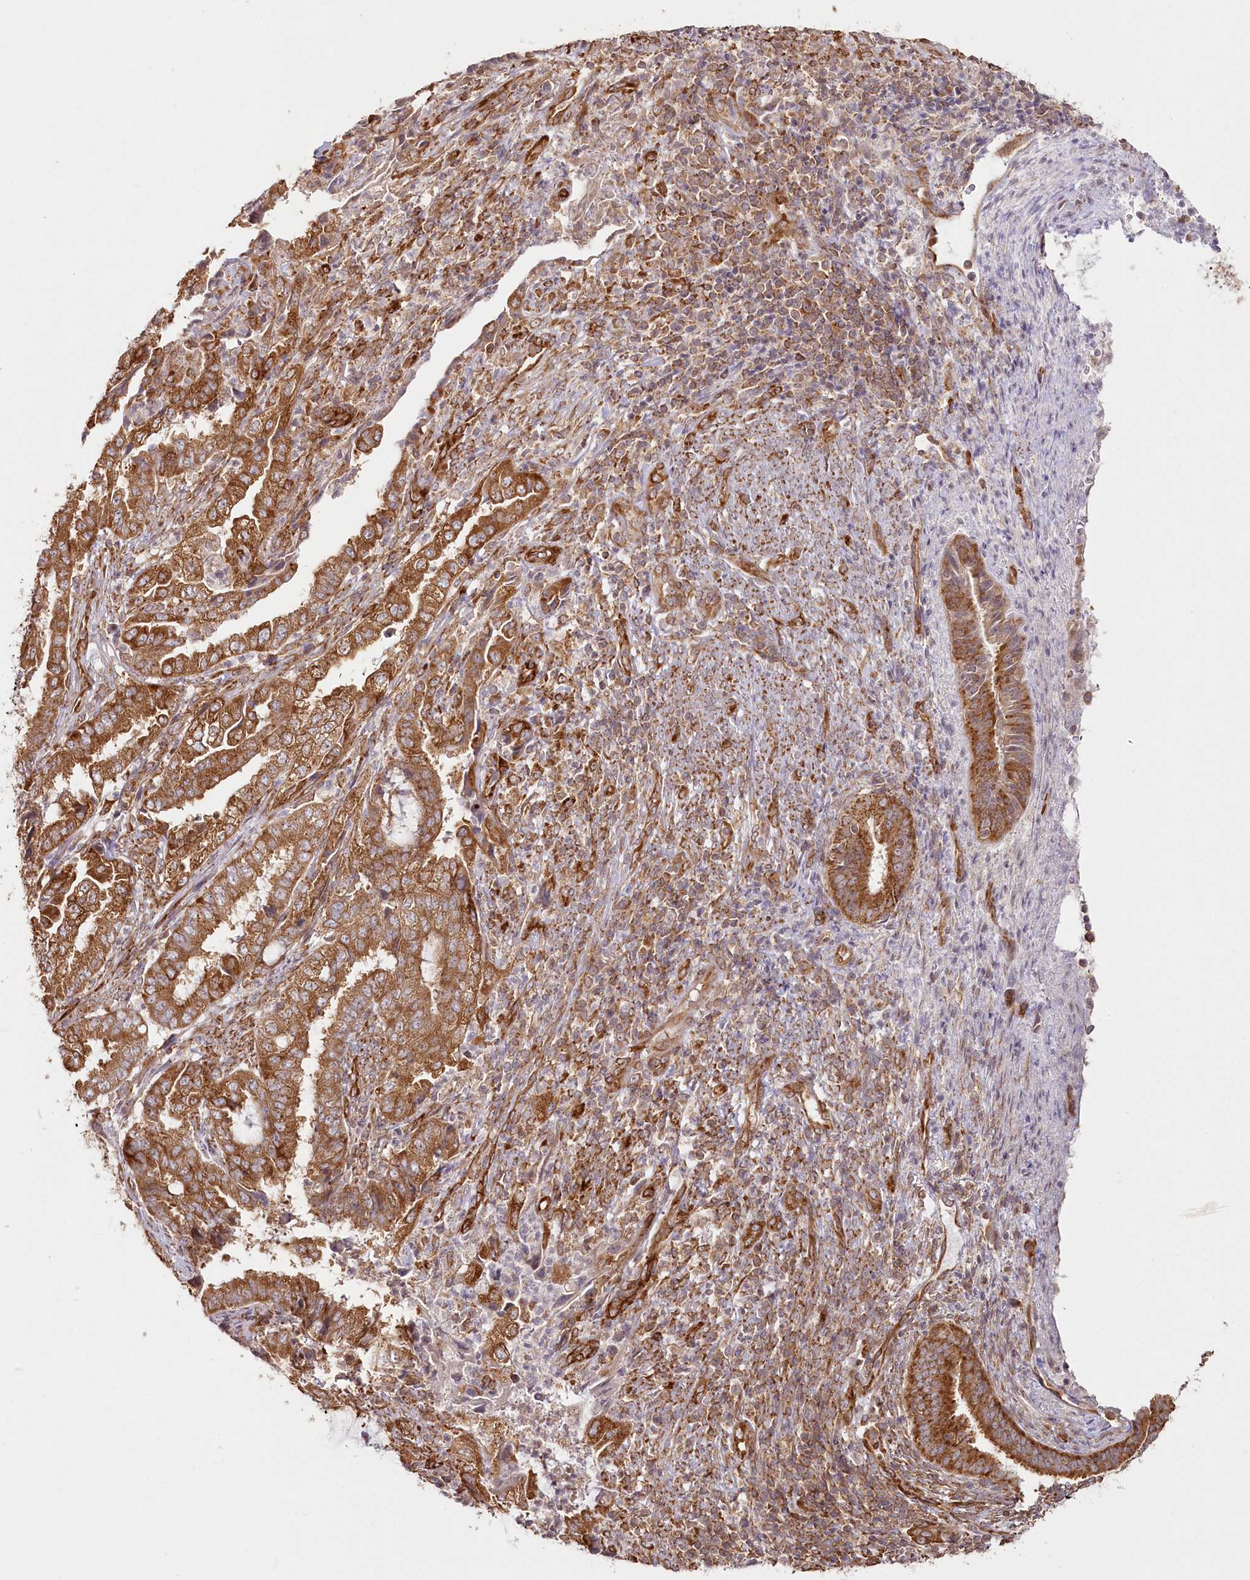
{"staining": {"intensity": "moderate", "quantity": ">75%", "location": "cytoplasmic/membranous"}, "tissue": "endometrial cancer", "cell_type": "Tumor cells", "image_type": "cancer", "snomed": [{"axis": "morphology", "description": "Adenocarcinoma, NOS"}, {"axis": "topography", "description": "Endometrium"}], "caption": "IHC photomicrograph of human endometrial adenocarcinoma stained for a protein (brown), which exhibits medium levels of moderate cytoplasmic/membranous positivity in about >75% of tumor cells.", "gene": "OTUD4", "patient": {"sex": "female", "age": 51}}